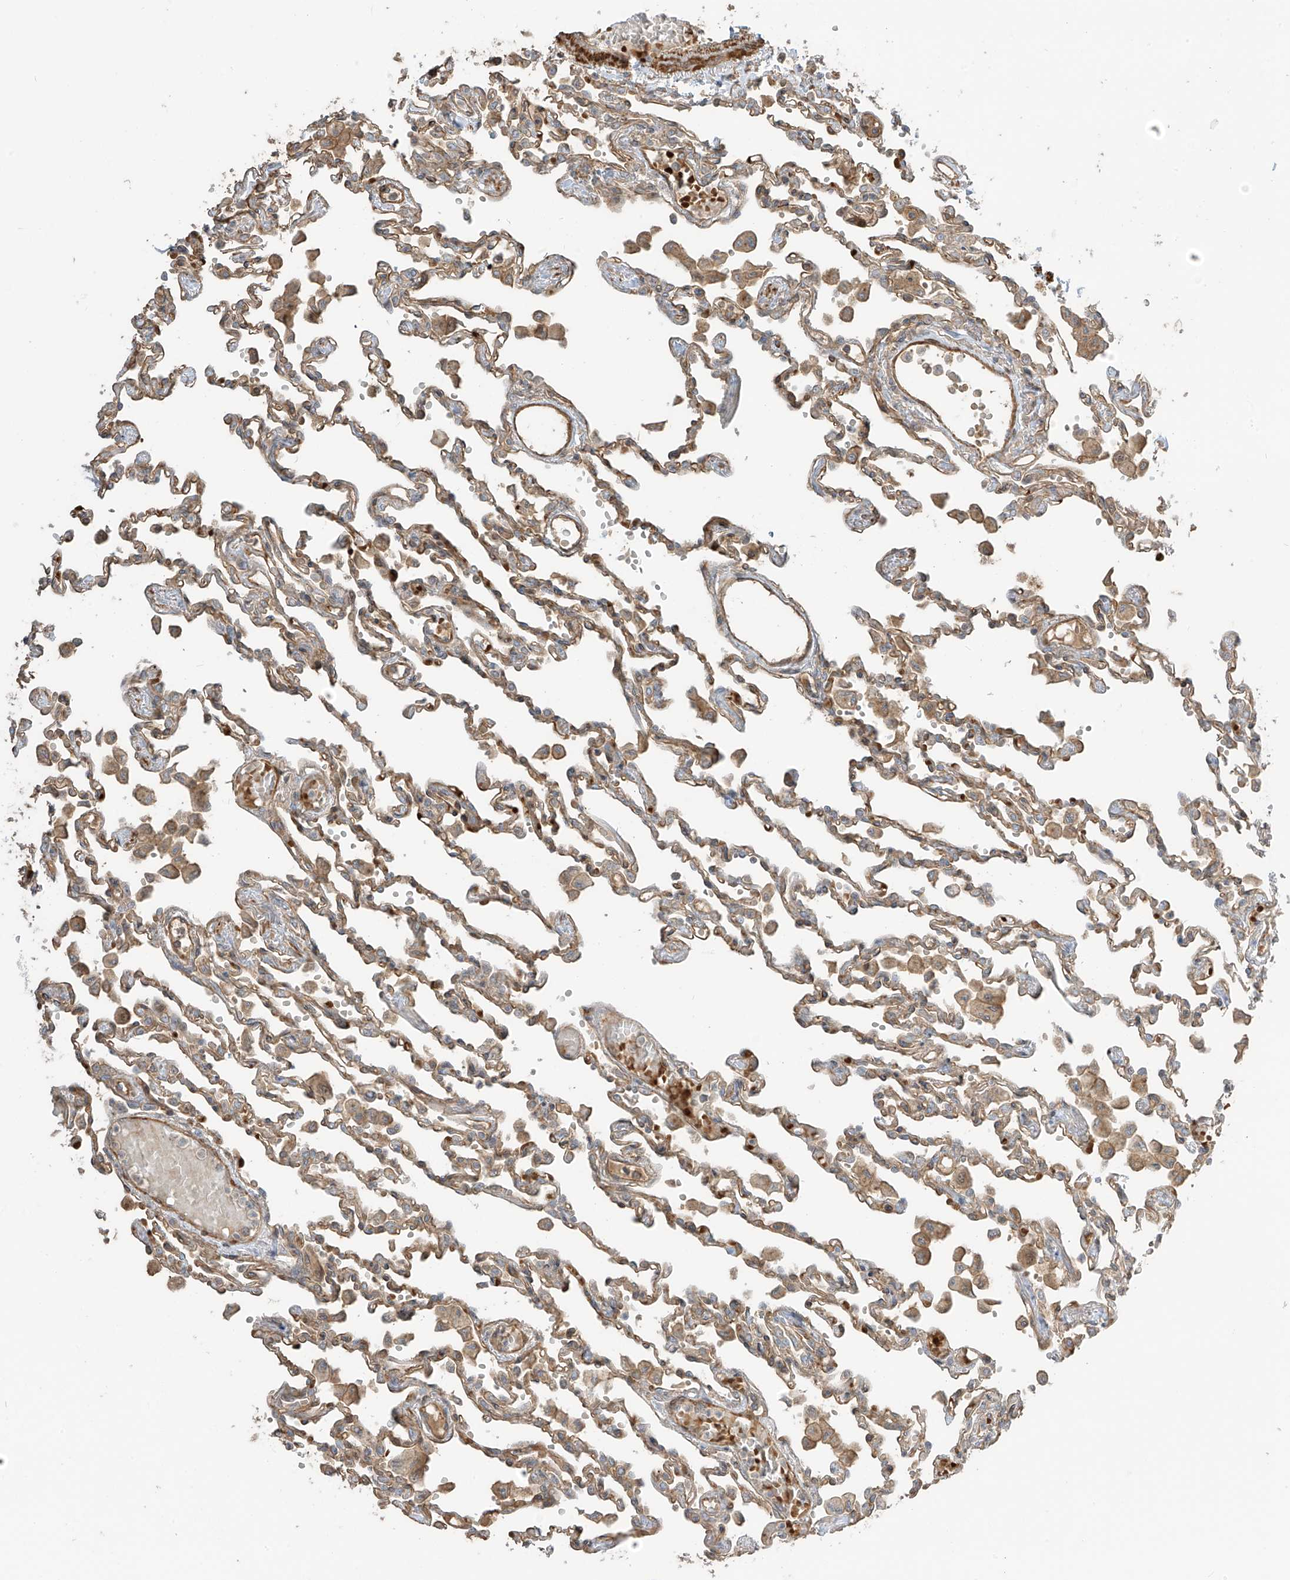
{"staining": {"intensity": "moderate", "quantity": ">75%", "location": "cytoplasmic/membranous"}, "tissue": "lung", "cell_type": "Alveolar cells", "image_type": "normal", "snomed": [{"axis": "morphology", "description": "Normal tissue, NOS"}, {"axis": "topography", "description": "Bronchus"}, {"axis": "topography", "description": "Lung"}], "caption": "Brown immunohistochemical staining in unremarkable lung displays moderate cytoplasmic/membranous staining in about >75% of alveolar cells.", "gene": "ENTR1", "patient": {"sex": "female", "age": 49}}